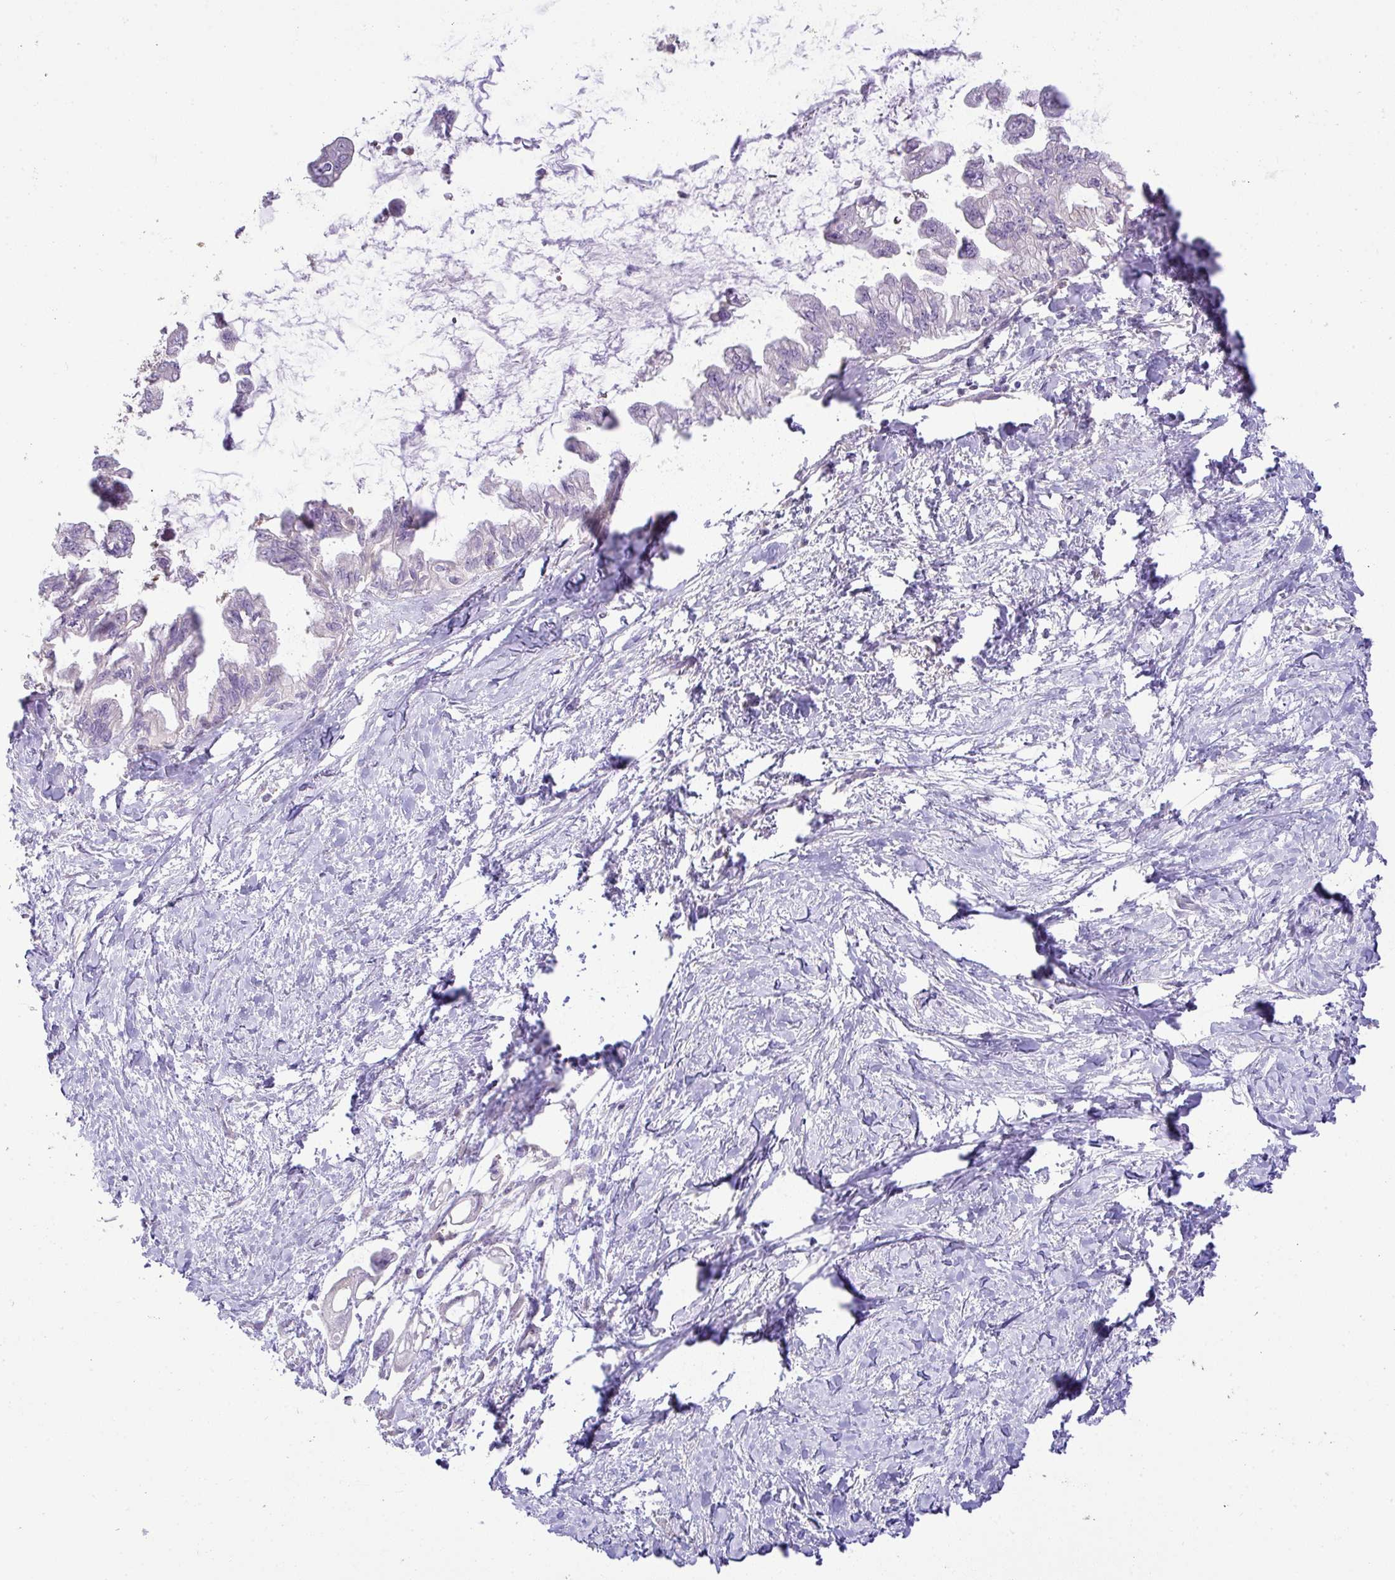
{"staining": {"intensity": "negative", "quantity": "none", "location": "none"}, "tissue": "pancreatic cancer", "cell_type": "Tumor cells", "image_type": "cancer", "snomed": [{"axis": "morphology", "description": "Adenocarcinoma, NOS"}, {"axis": "topography", "description": "Pancreas"}], "caption": "A photomicrograph of human pancreatic cancer is negative for staining in tumor cells.", "gene": "HOXC13", "patient": {"sex": "male", "age": 61}}